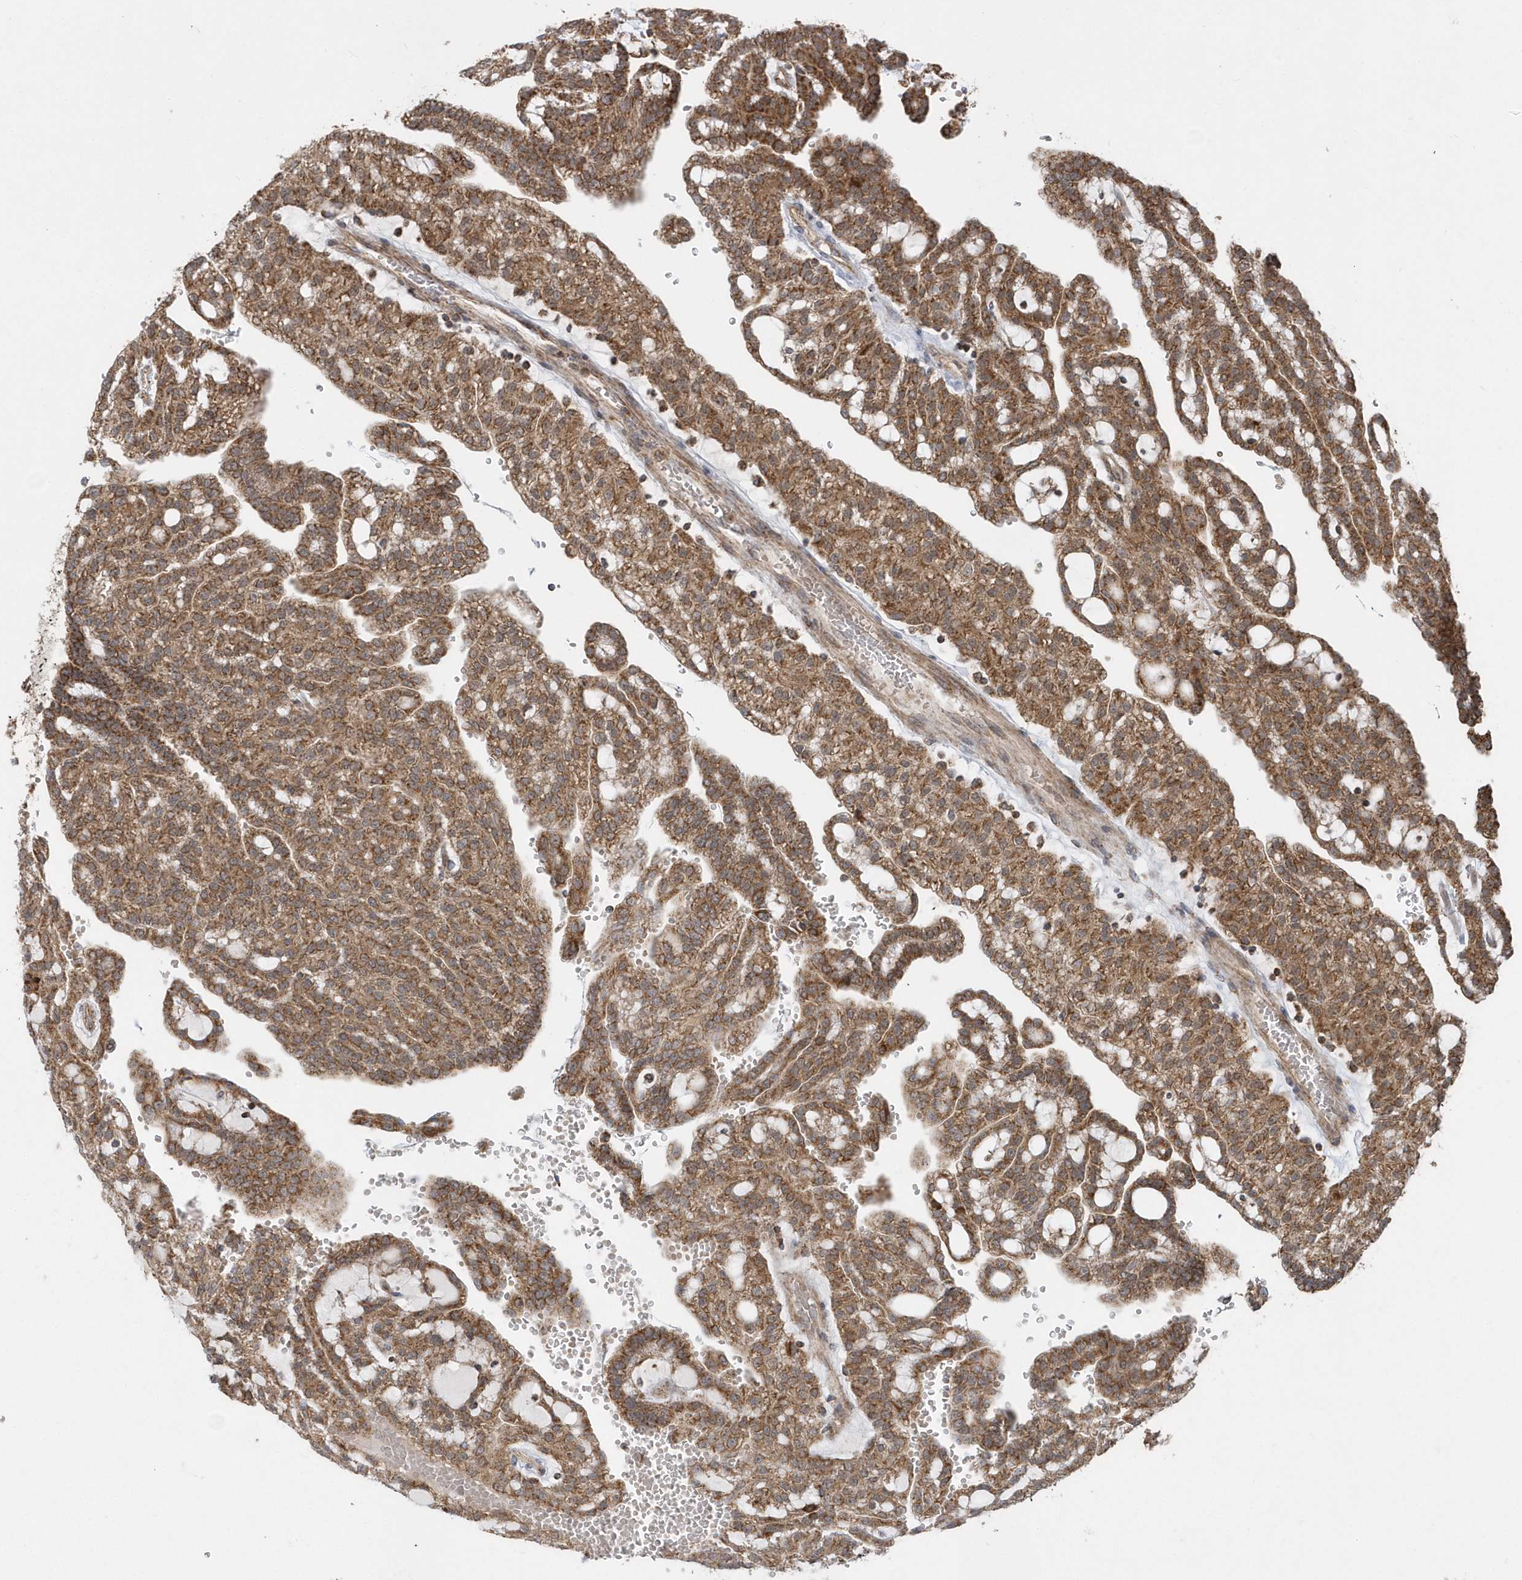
{"staining": {"intensity": "moderate", "quantity": ">75%", "location": "cytoplasmic/membranous"}, "tissue": "renal cancer", "cell_type": "Tumor cells", "image_type": "cancer", "snomed": [{"axis": "morphology", "description": "Adenocarcinoma, NOS"}, {"axis": "topography", "description": "Kidney"}], "caption": "Human renal cancer stained with a brown dye exhibits moderate cytoplasmic/membranous positive staining in approximately >75% of tumor cells.", "gene": "PPP1R7", "patient": {"sex": "male", "age": 63}}